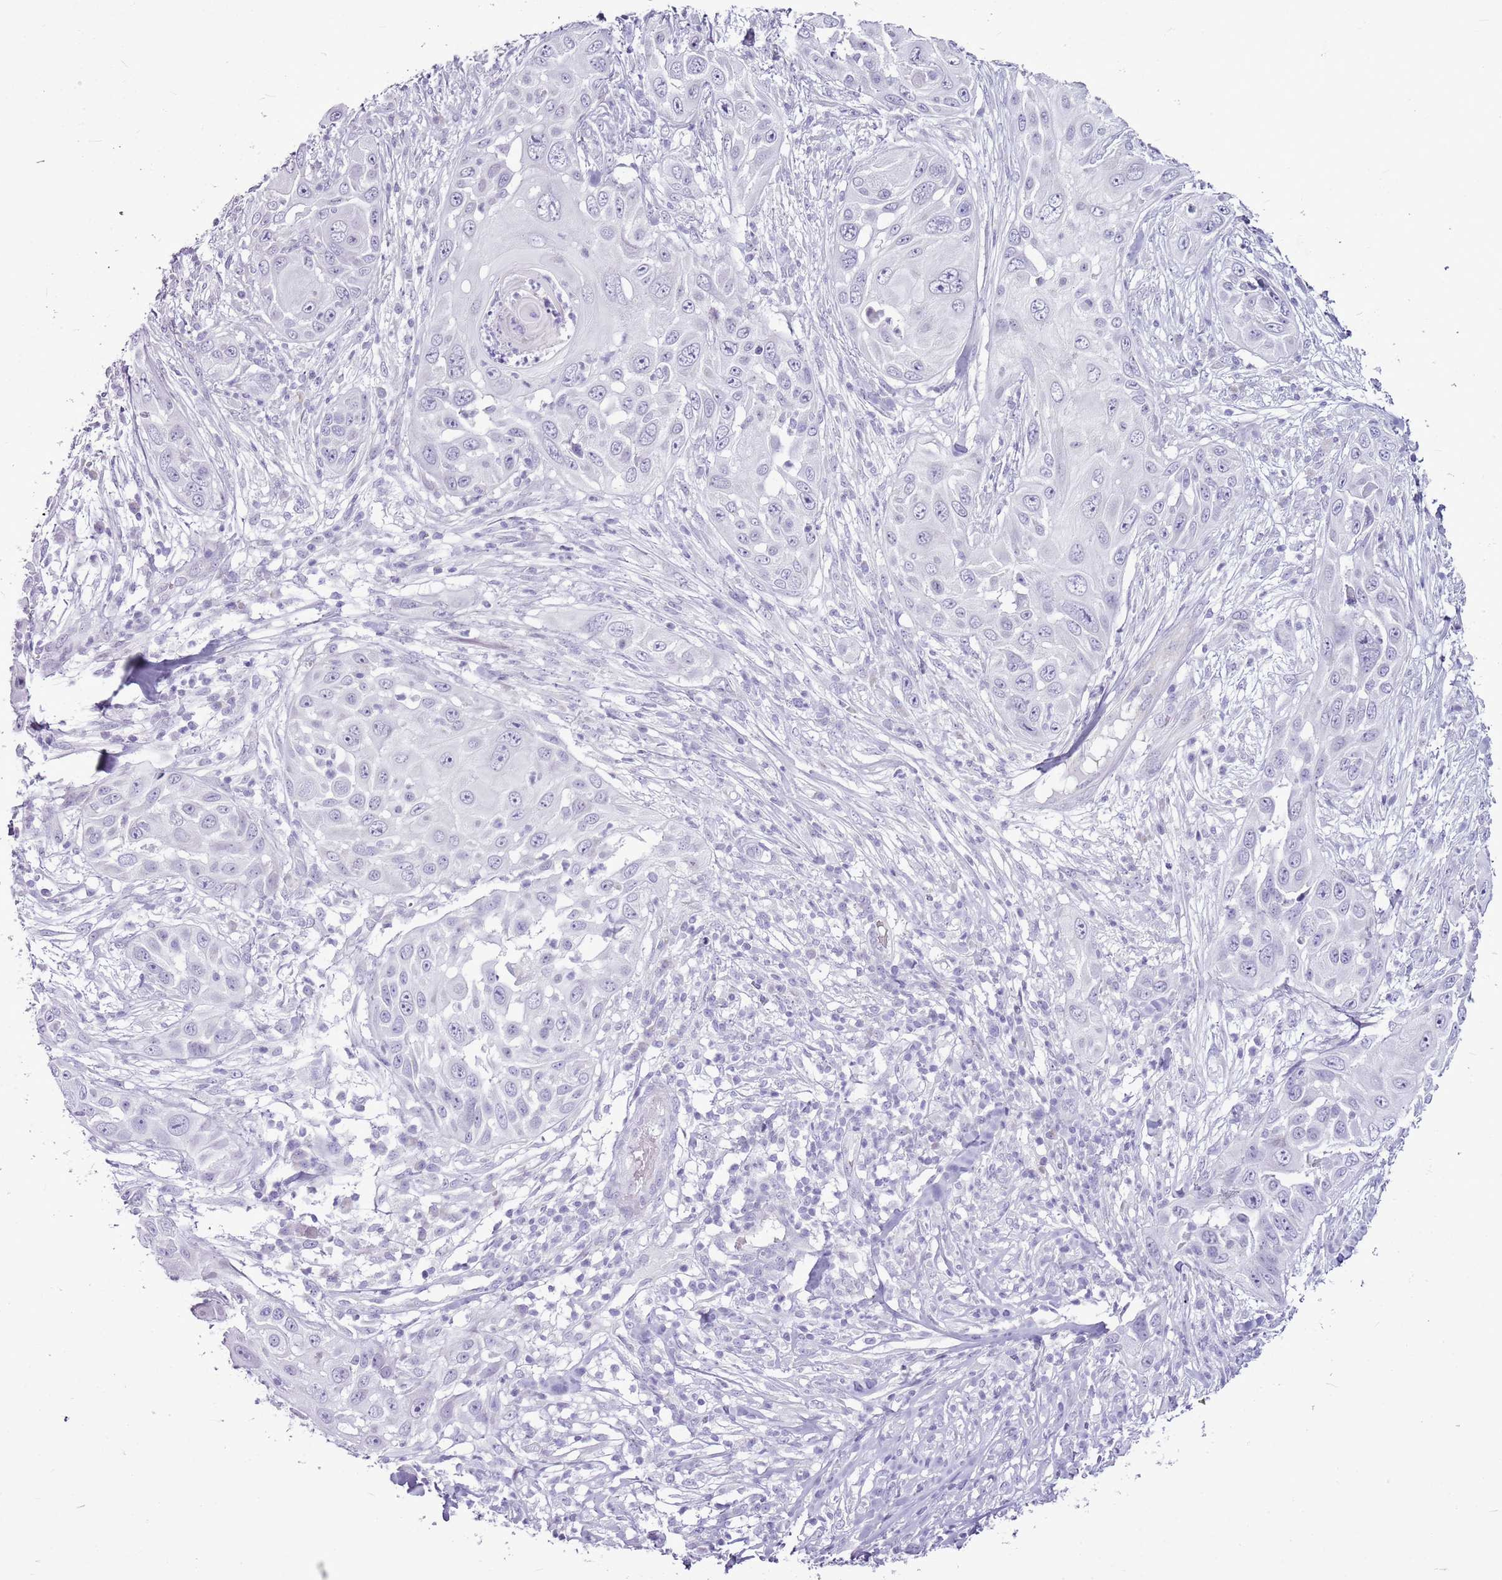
{"staining": {"intensity": "negative", "quantity": "none", "location": "none"}, "tissue": "skin cancer", "cell_type": "Tumor cells", "image_type": "cancer", "snomed": [{"axis": "morphology", "description": "Squamous cell carcinoma, NOS"}, {"axis": "topography", "description": "Skin"}], "caption": "High power microscopy image of an immunohistochemistry (IHC) histopathology image of skin cancer, revealing no significant staining in tumor cells.", "gene": "RPL3L", "patient": {"sex": "female", "age": 44}}